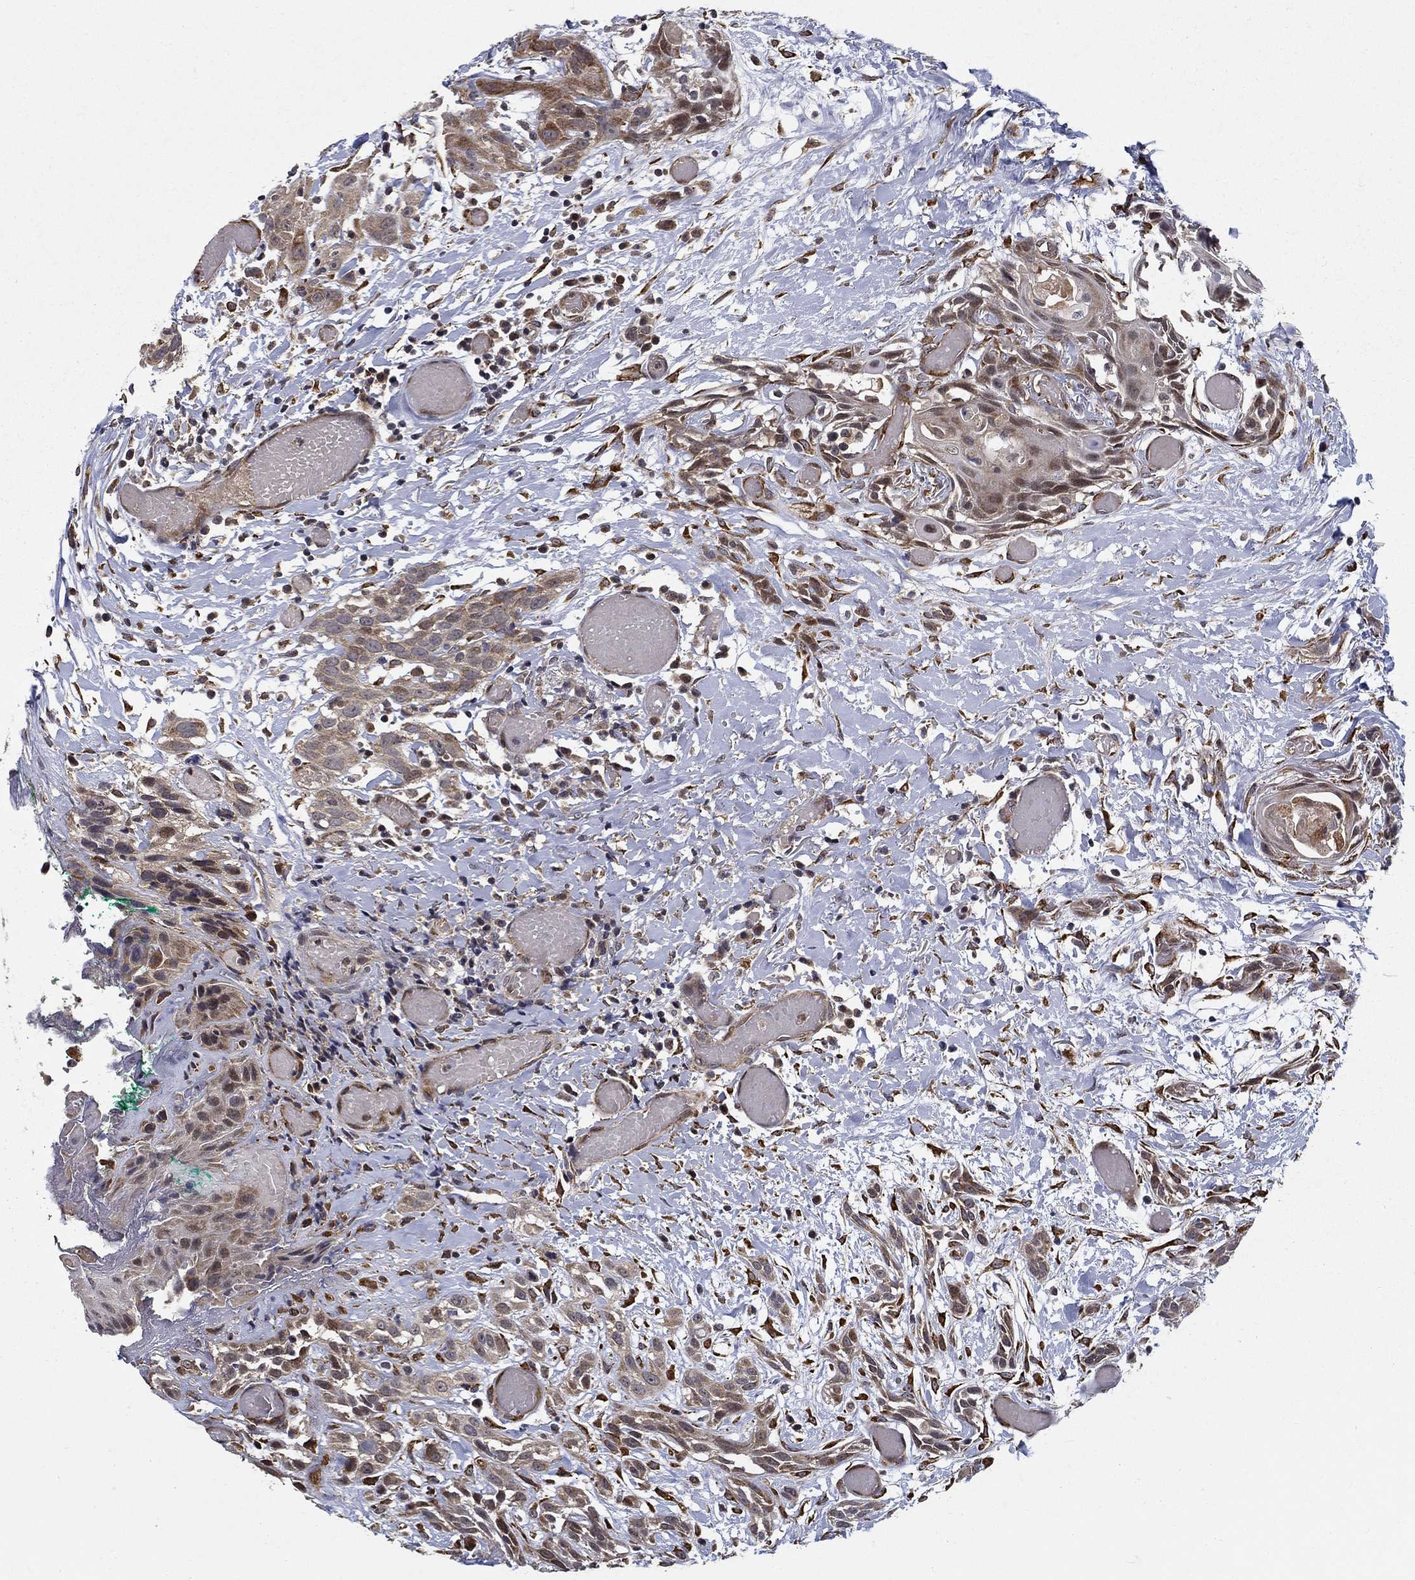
{"staining": {"intensity": "strong", "quantity": "<25%", "location": "cytoplasmic/membranous"}, "tissue": "head and neck cancer", "cell_type": "Tumor cells", "image_type": "cancer", "snomed": [{"axis": "morphology", "description": "Normal tissue, NOS"}, {"axis": "morphology", "description": "Squamous cell carcinoma, NOS"}, {"axis": "topography", "description": "Oral tissue"}, {"axis": "topography", "description": "Salivary gland"}, {"axis": "topography", "description": "Head-Neck"}], "caption": "A high-resolution image shows IHC staining of squamous cell carcinoma (head and neck), which shows strong cytoplasmic/membranous expression in about <25% of tumor cells. The protein of interest is shown in brown color, while the nuclei are stained blue.", "gene": "ZNF594", "patient": {"sex": "female", "age": 62}}